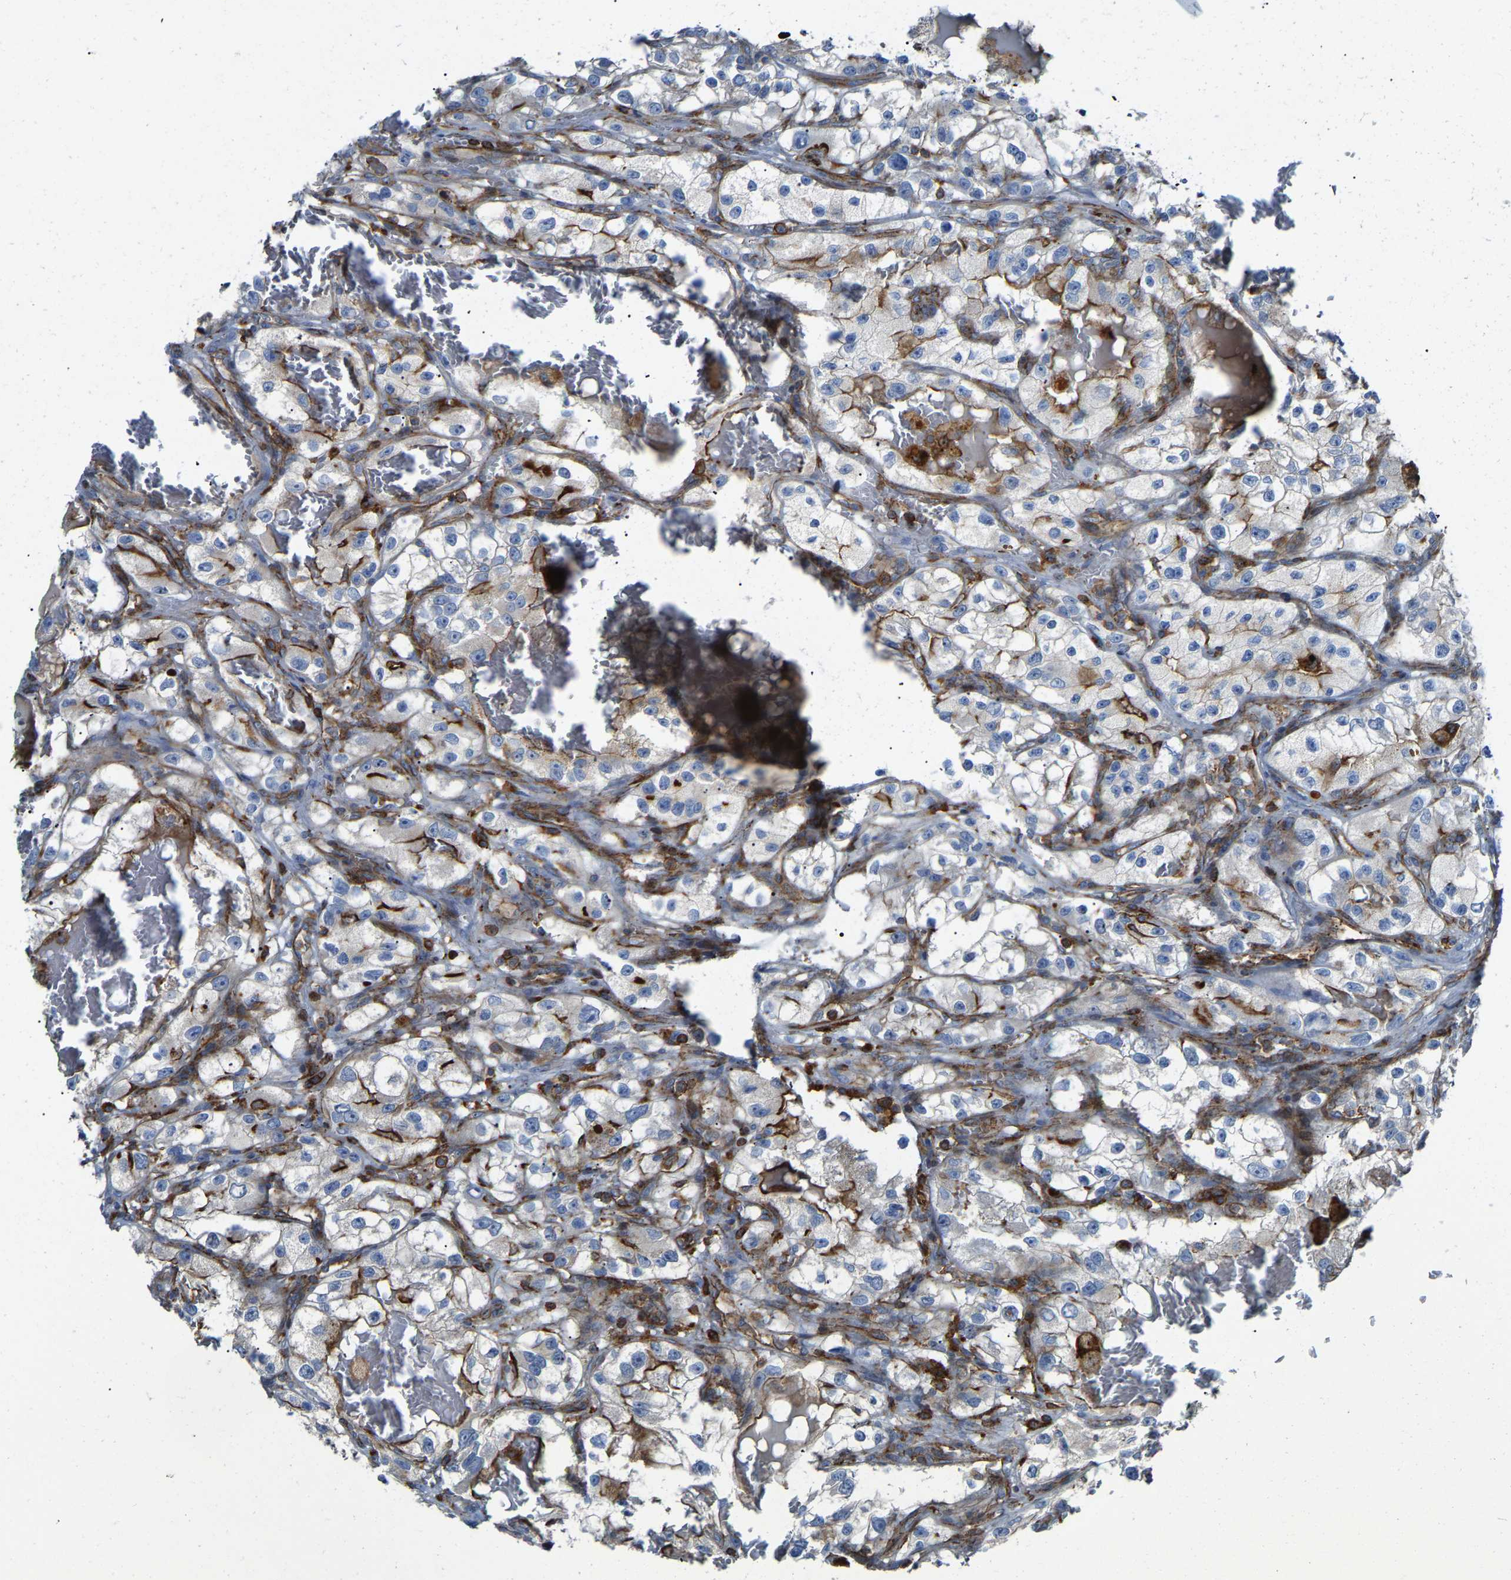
{"staining": {"intensity": "moderate", "quantity": "<25%", "location": "cytoplasmic/membranous"}, "tissue": "renal cancer", "cell_type": "Tumor cells", "image_type": "cancer", "snomed": [{"axis": "morphology", "description": "Adenocarcinoma, NOS"}, {"axis": "topography", "description": "Kidney"}], "caption": "Protein analysis of renal adenocarcinoma tissue exhibits moderate cytoplasmic/membranous expression in about <25% of tumor cells.", "gene": "AGPAT2", "patient": {"sex": "female", "age": 57}}